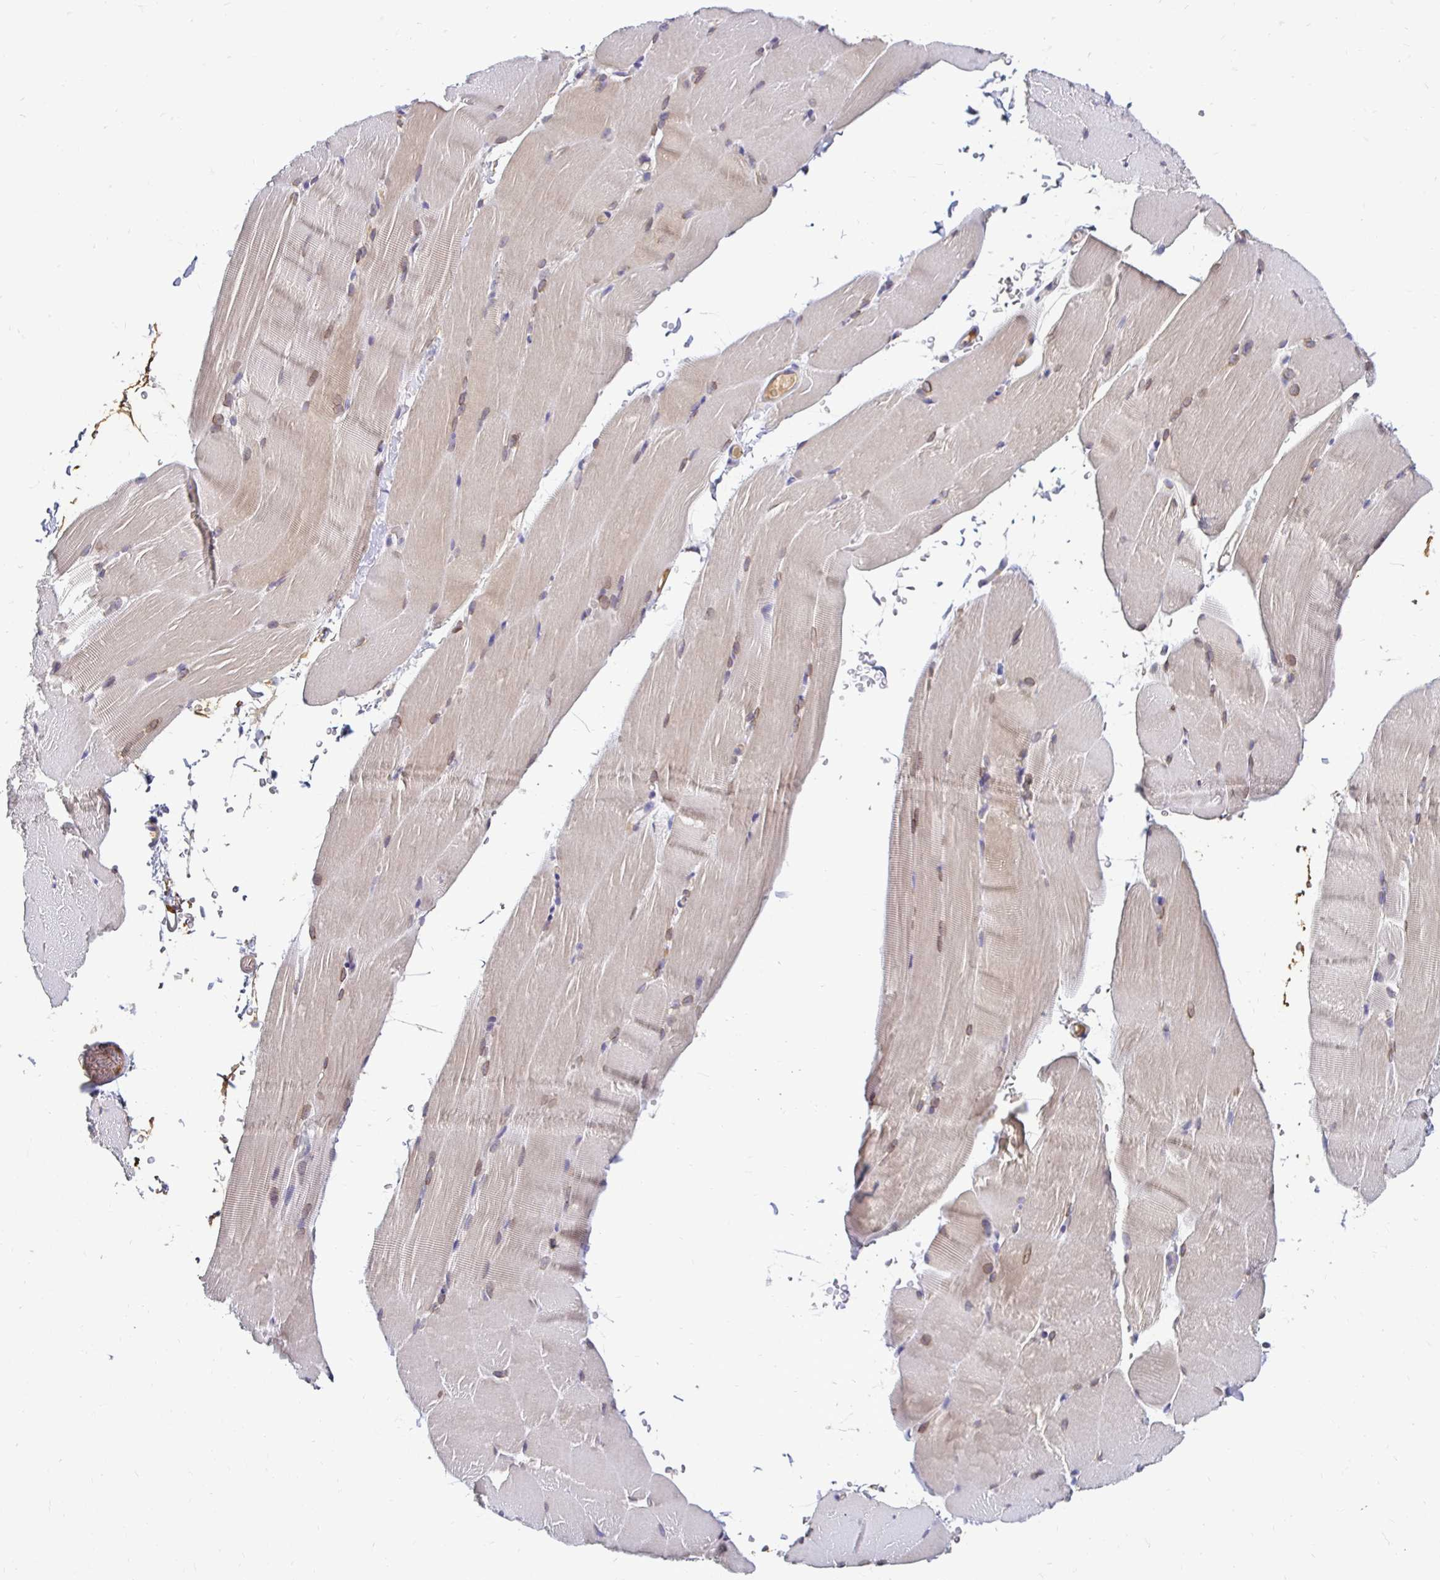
{"staining": {"intensity": "weak", "quantity": "25%-75%", "location": "nuclear"}, "tissue": "skeletal muscle", "cell_type": "Myocytes", "image_type": "normal", "snomed": [{"axis": "morphology", "description": "Normal tissue, NOS"}, {"axis": "topography", "description": "Skeletal muscle"}], "caption": "Unremarkable skeletal muscle shows weak nuclear positivity in approximately 25%-75% of myocytes, visualized by immunohistochemistry.", "gene": "AKAP6", "patient": {"sex": "female", "age": 37}}